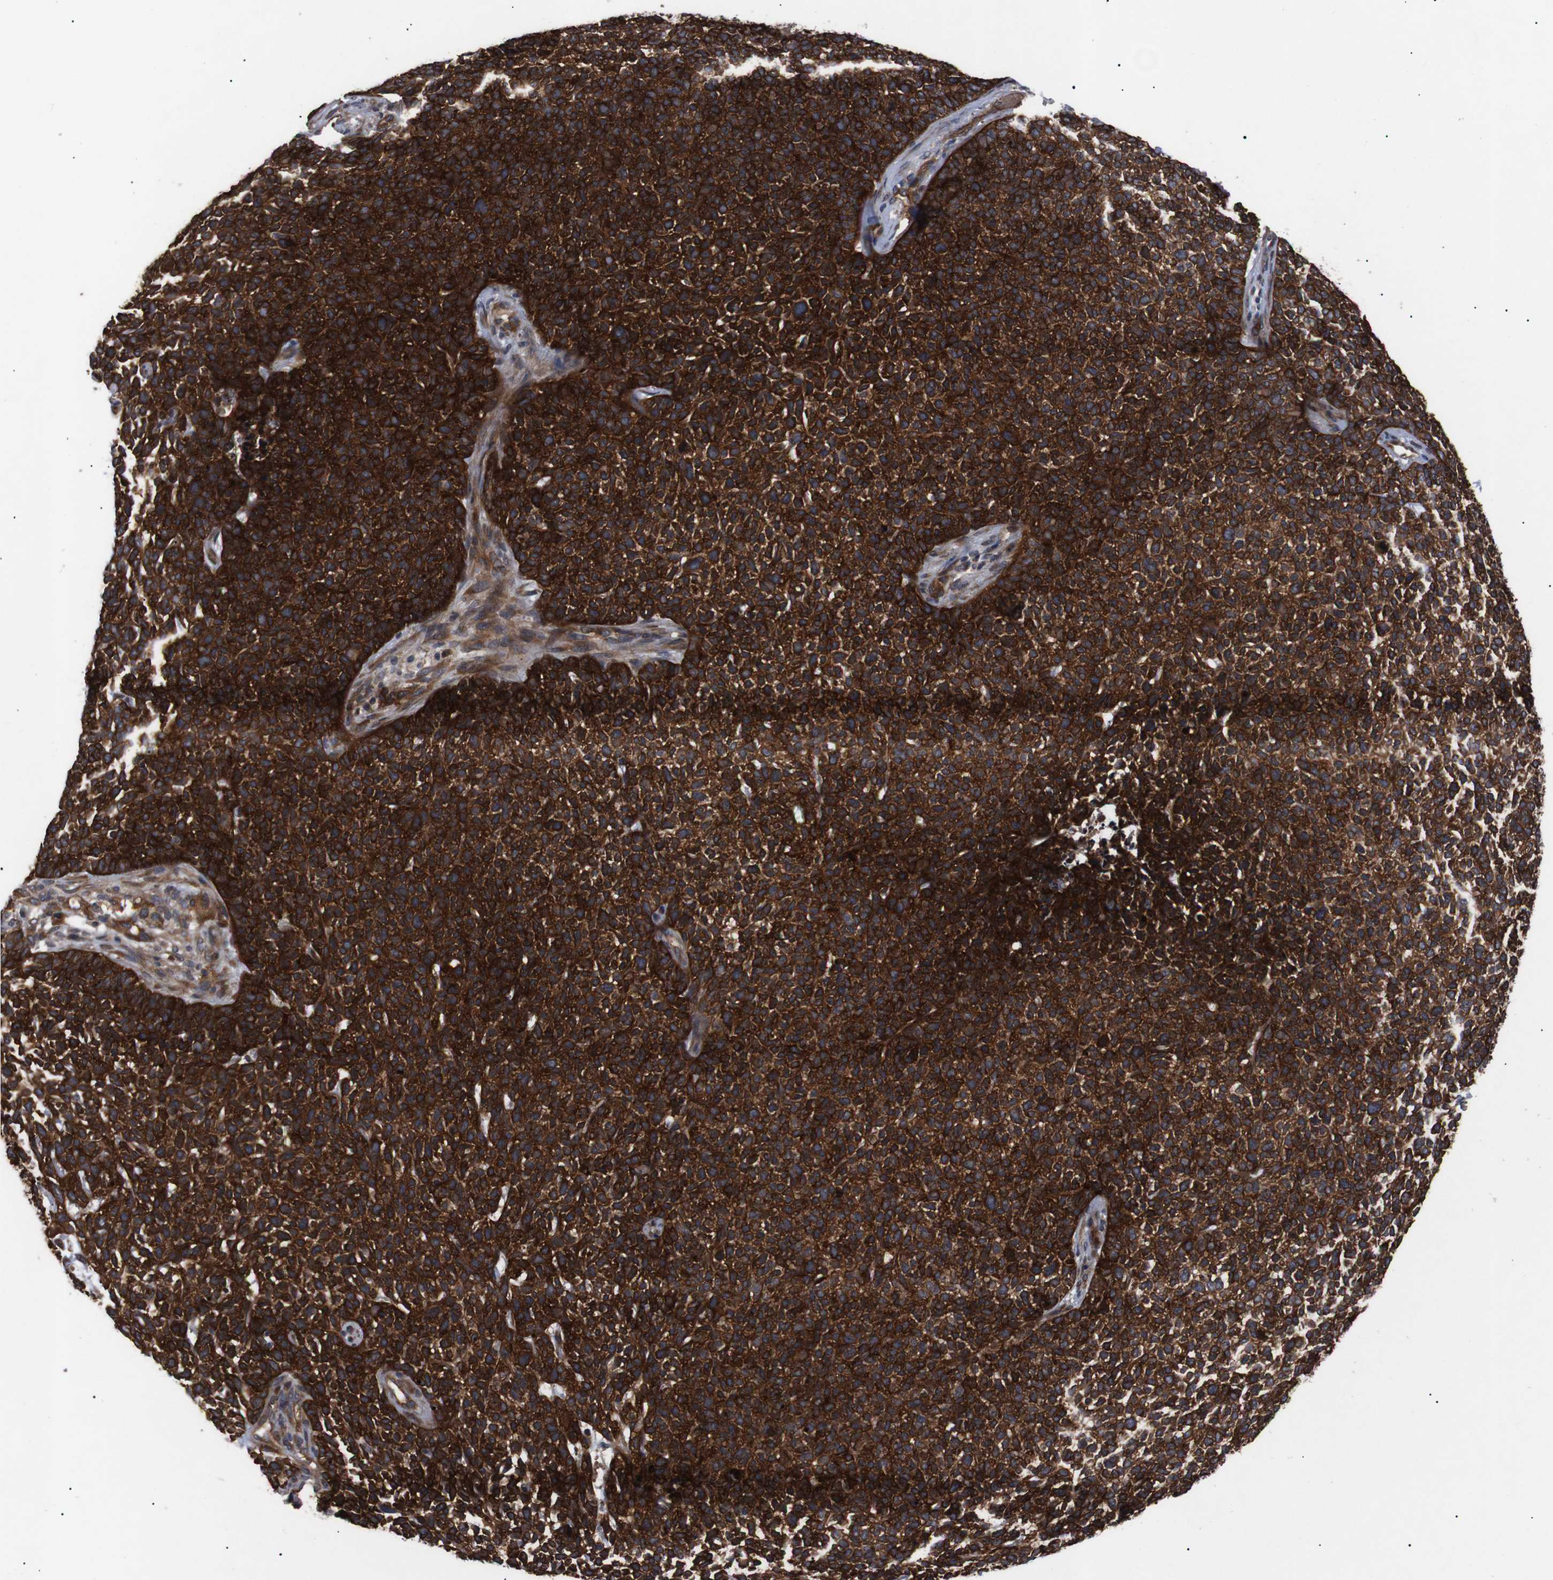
{"staining": {"intensity": "strong", "quantity": ">75%", "location": "cytoplasmic/membranous"}, "tissue": "skin cancer", "cell_type": "Tumor cells", "image_type": "cancer", "snomed": [{"axis": "morphology", "description": "Basal cell carcinoma"}, {"axis": "topography", "description": "Skin"}], "caption": "Skin cancer (basal cell carcinoma) stained with immunohistochemistry (IHC) shows strong cytoplasmic/membranous staining in about >75% of tumor cells.", "gene": "PAWR", "patient": {"sex": "female", "age": 84}}